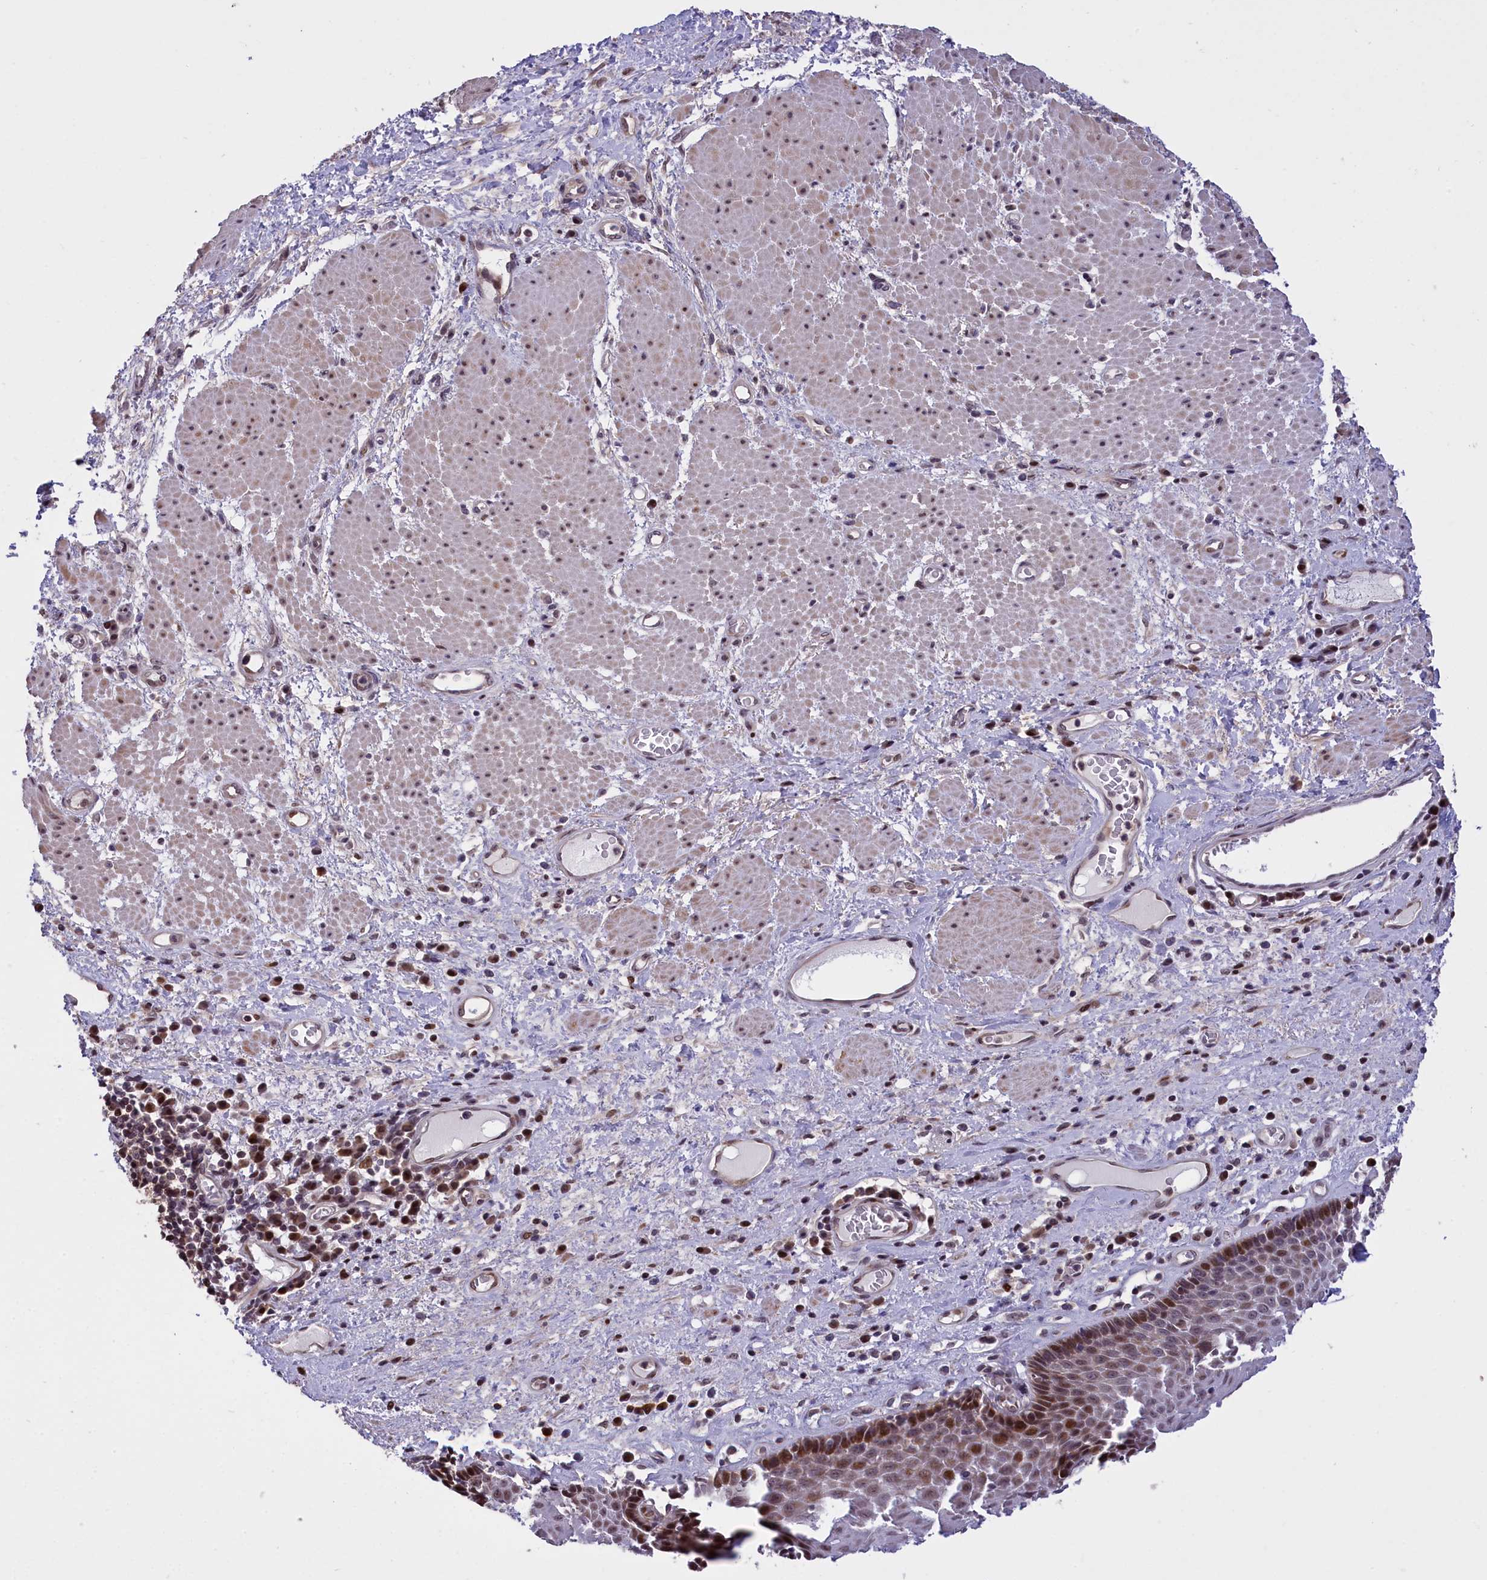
{"staining": {"intensity": "moderate", "quantity": ">75%", "location": "nuclear"}, "tissue": "esophagus", "cell_type": "Squamous epithelial cells", "image_type": "normal", "snomed": [{"axis": "morphology", "description": "Normal tissue, NOS"}, {"axis": "morphology", "description": "Adenocarcinoma, NOS"}, {"axis": "topography", "description": "Esophagus"}], "caption": "Immunohistochemical staining of normal human esophagus displays moderate nuclear protein positivity in about >75% of squamous epithelial cells. The protein of interest is stained brown, and the nuclei are stained in blue (DAB IHC with brightfield microscopy, high magnification).", "gene": "RELB", "patient": {"sex": "male", "age": 62}}